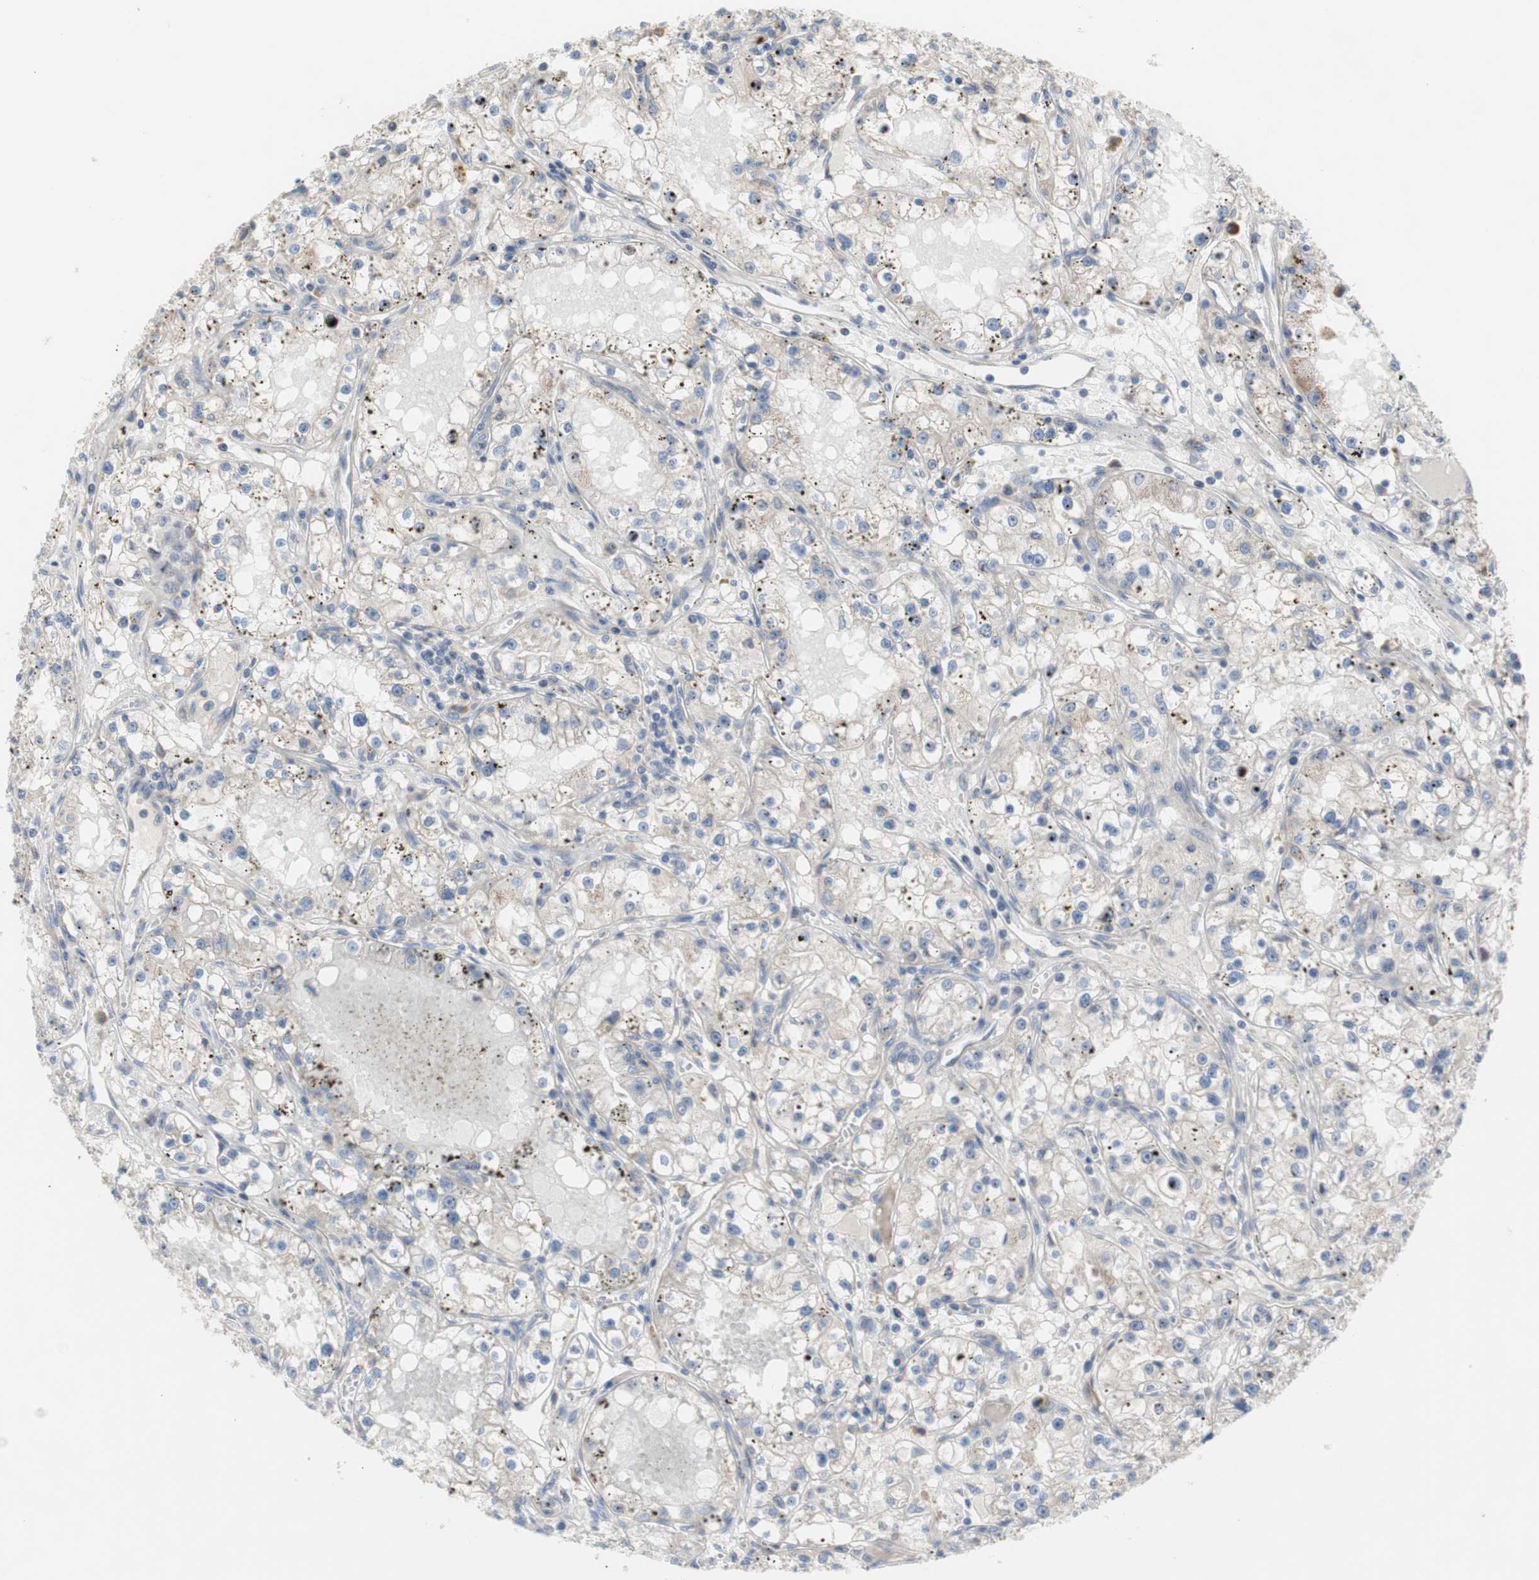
{"staining": {"intensity": "weak", "quantity": "<25%", "location": "cytoplasmic/membranous"}, "tissue": "renal cancer", "cell_type": "Tumor cells", "image_type": "cancer", "snomed": [{"axis": "morphology", "description": "Adenocarcinoma, NOS"}, {"axis": "topography", "description": "Kidney"}], "caption": "High magnification brightfield microscopy of renal cancer (adenocarcinoma) stained with DAB (brown) and counterstained with hematoxylin (blue): tumor cells show no significant staining.", "gene": "TTC14", "patient": {"sex": "male", "age": 56}}